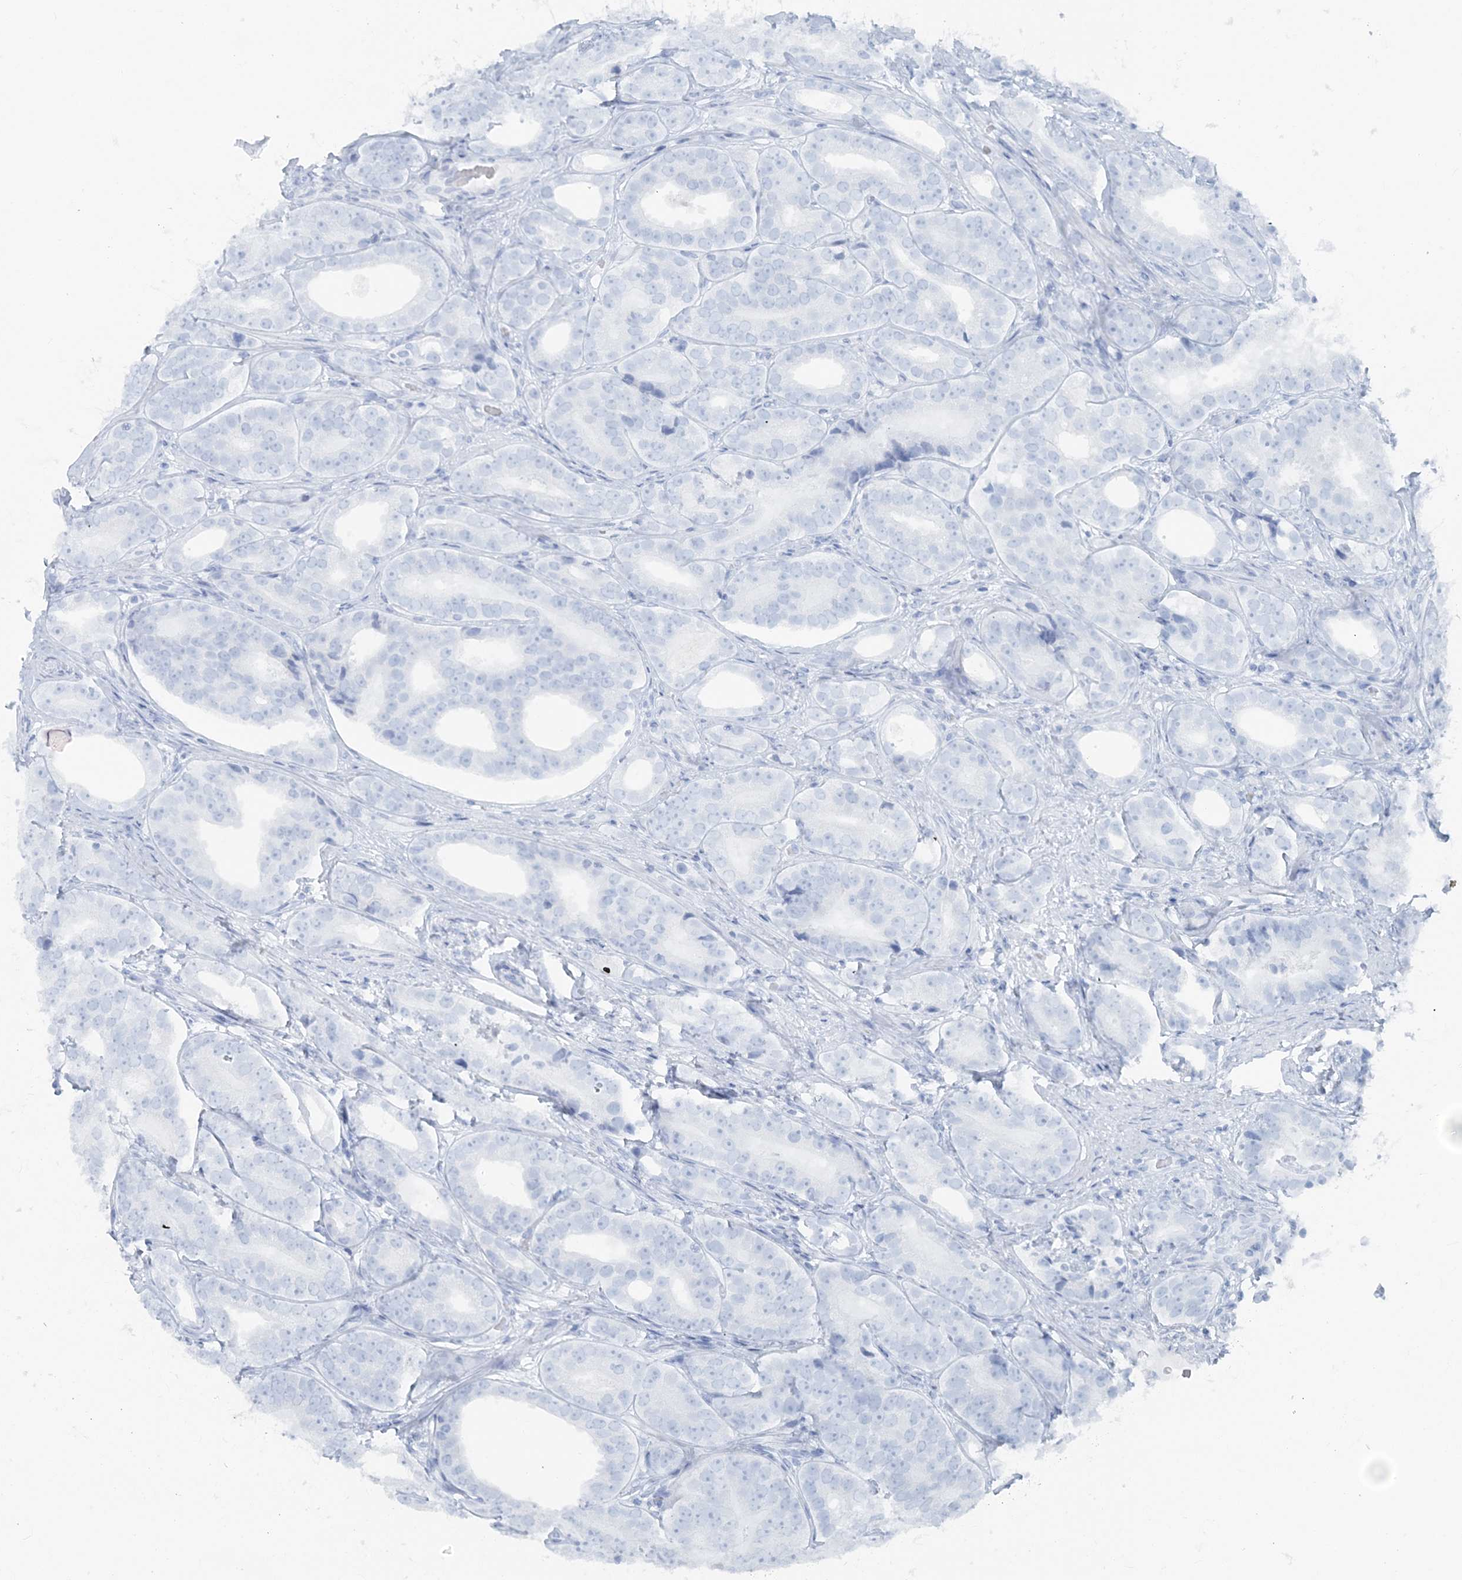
{"staining": {"intensity": "negative", "quantity": "none", "location": "none"}, "tissue": "prostate cancer", "cell_type": "Tumor cells", "image_type": "cancer", "snomed": [{"axis": "morphology", "description": "Adenocarcinoma, High grade"}, {"axis": "topography", "description": "Prostate"}], "caption": "Tumor cells show no significant protein staining in prostate cancer.", "gene": "ATP11A", "patient": {"sex": "male", "age": 56}}